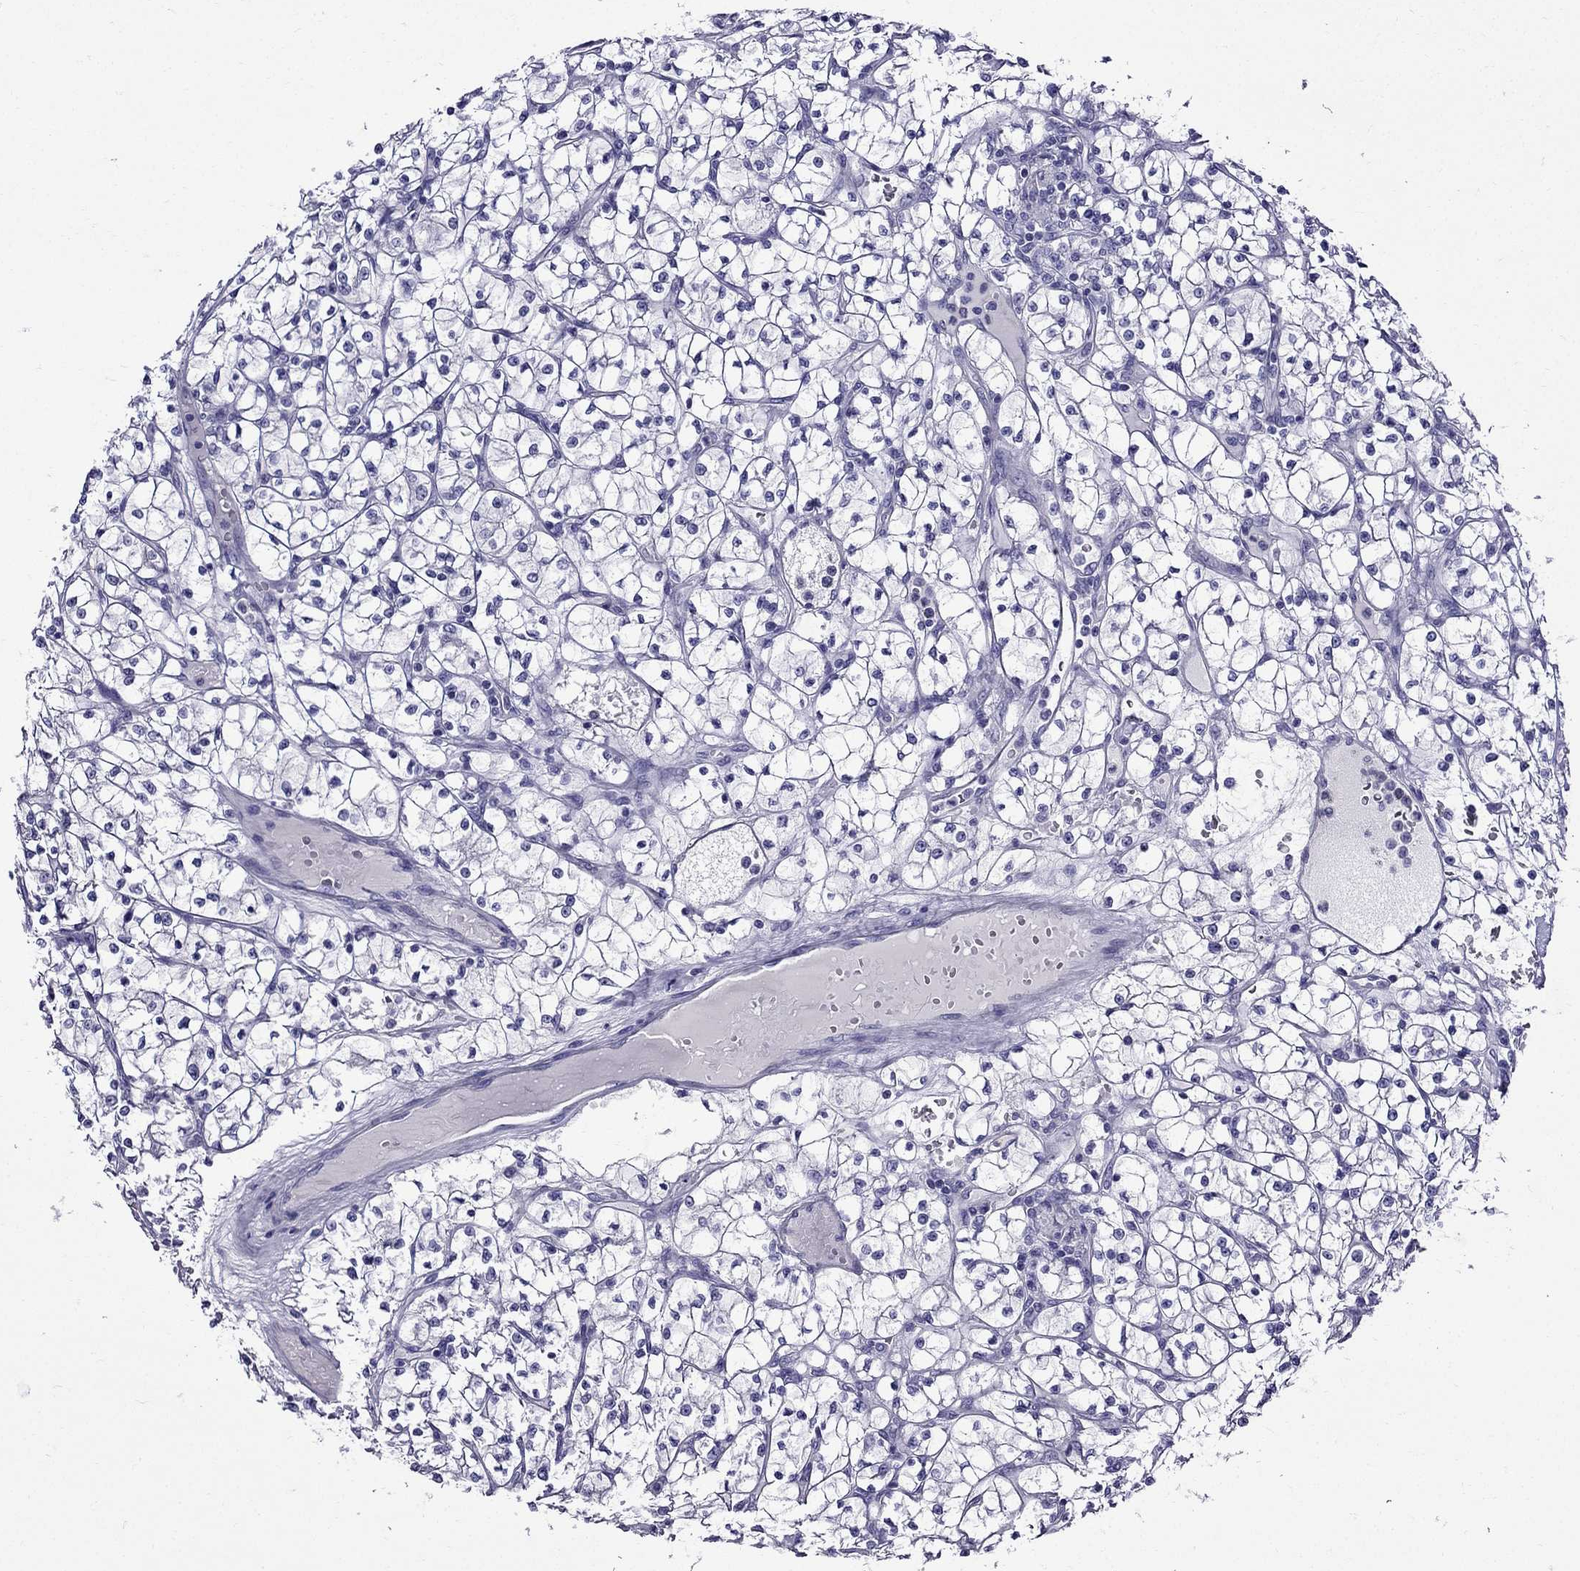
{"staining": {"intensity": "negative", "quantity": "none", "location": "none"}, "tissue": "renal cancer", "cell_type": "Tumor cells", "image_type": "cancer", "snomed": [{"axis": "morphology", "description": "Adenocarcinoma, NOS"}, {"axis": "topography", "description": "Kidney"}], "caption": "Immunohistochemistry (IHC) micrograph of neoplastic tissue: renal cancer (adenocarcinoma) stained with DAB (3,3'-diaminobenzidine) displays no significant protein expression in tumor cells.", "gene": "ERC2", "patient": {"sex": "female", "age": 64}}